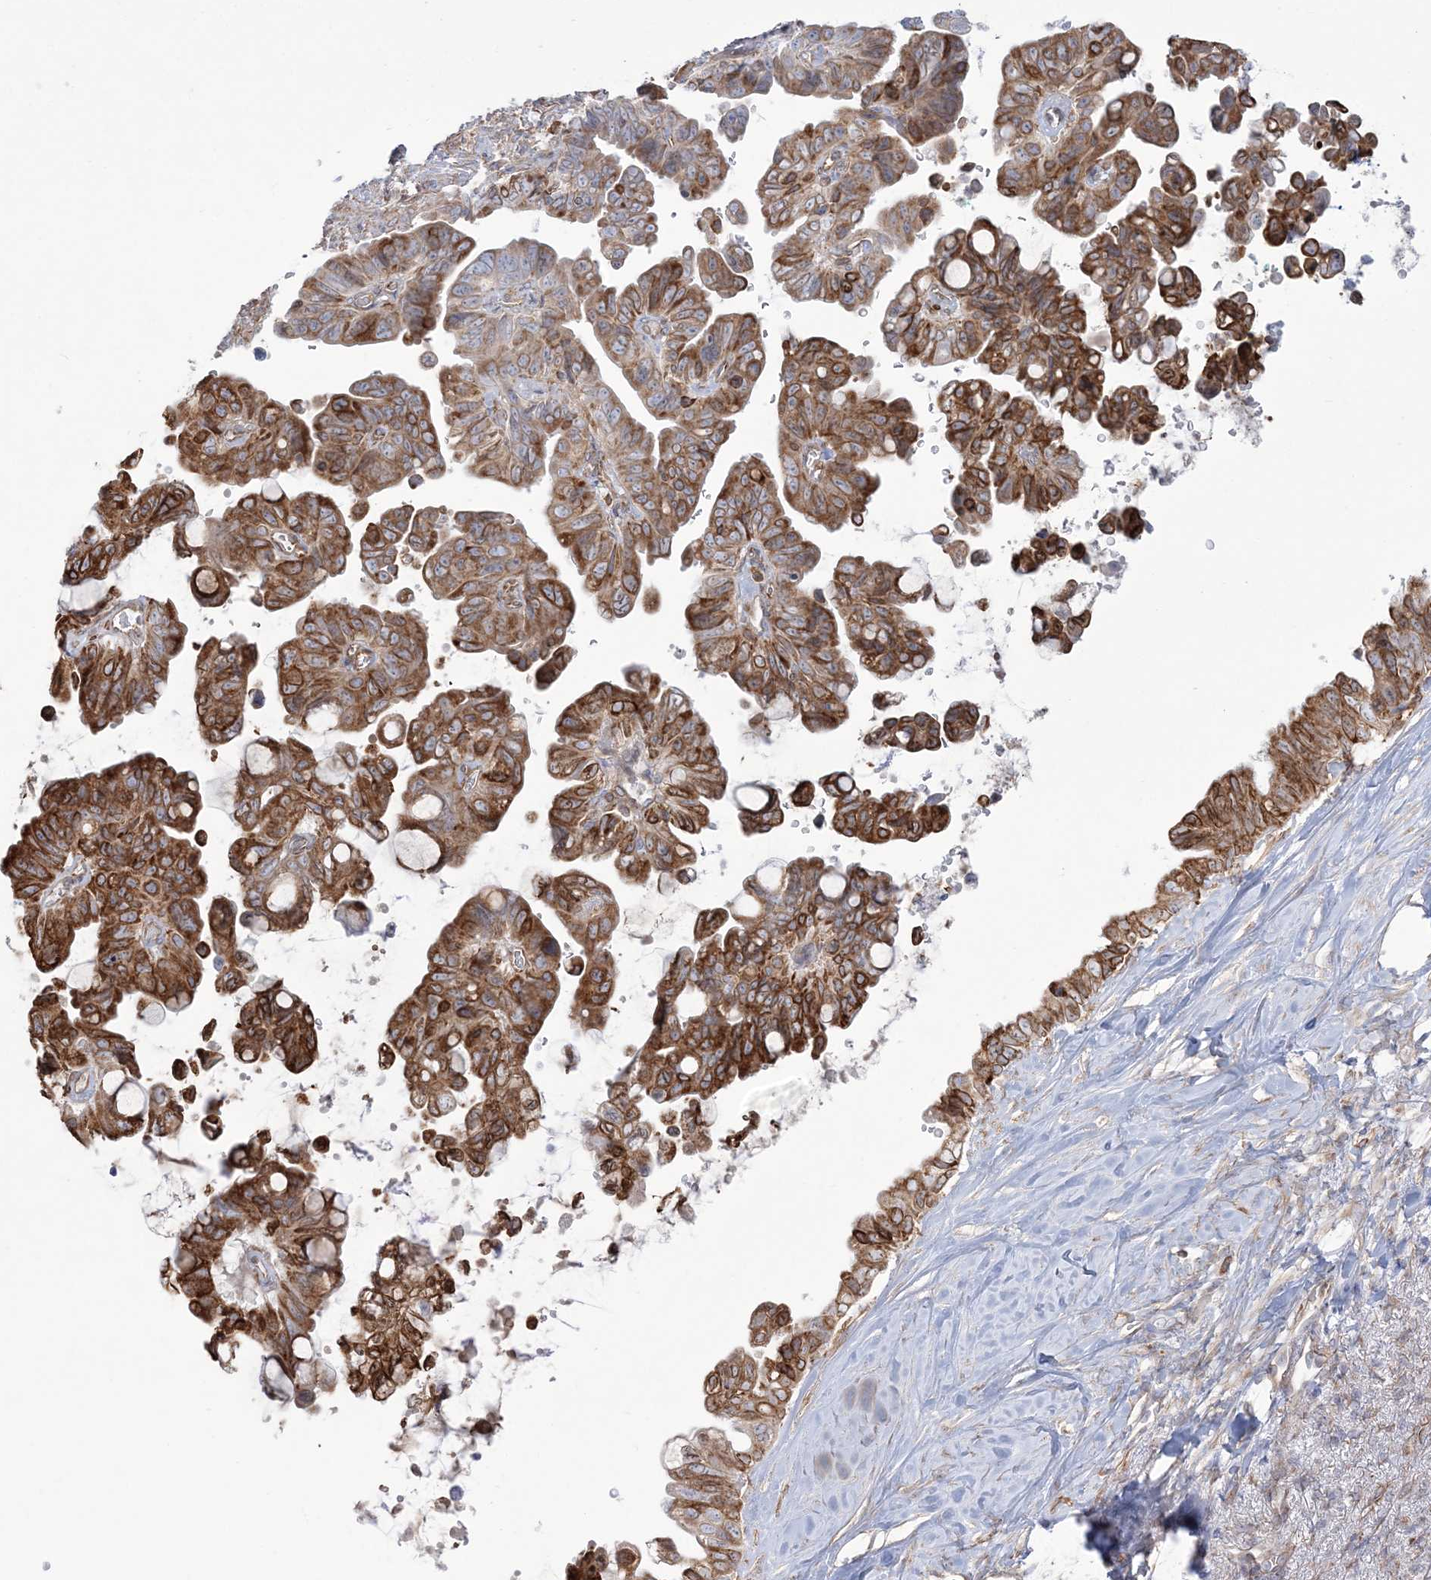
{"staining": {"intensity": "moderate", "quantity": ">75%", "location": "cytoplasmic/membranous"}, "tissue": "pancreatic cancer", "cell_type": "Tumor cells", "image_type": "cancer", "snomed": [{"axis": "morphology", "description": "Adenocarcinoma, NOS"}, {"axis": "topography", "description": "Pancreas"}], "caption": "Immunohistochemical staining of pancreatic cancer (adenocarcinoma) displays moderate cytoplasmic/membranous protein positivity in about >75% of tumor cells.", "gene": "ZNF821", "patient": {"sex": "female", "age": 72}}